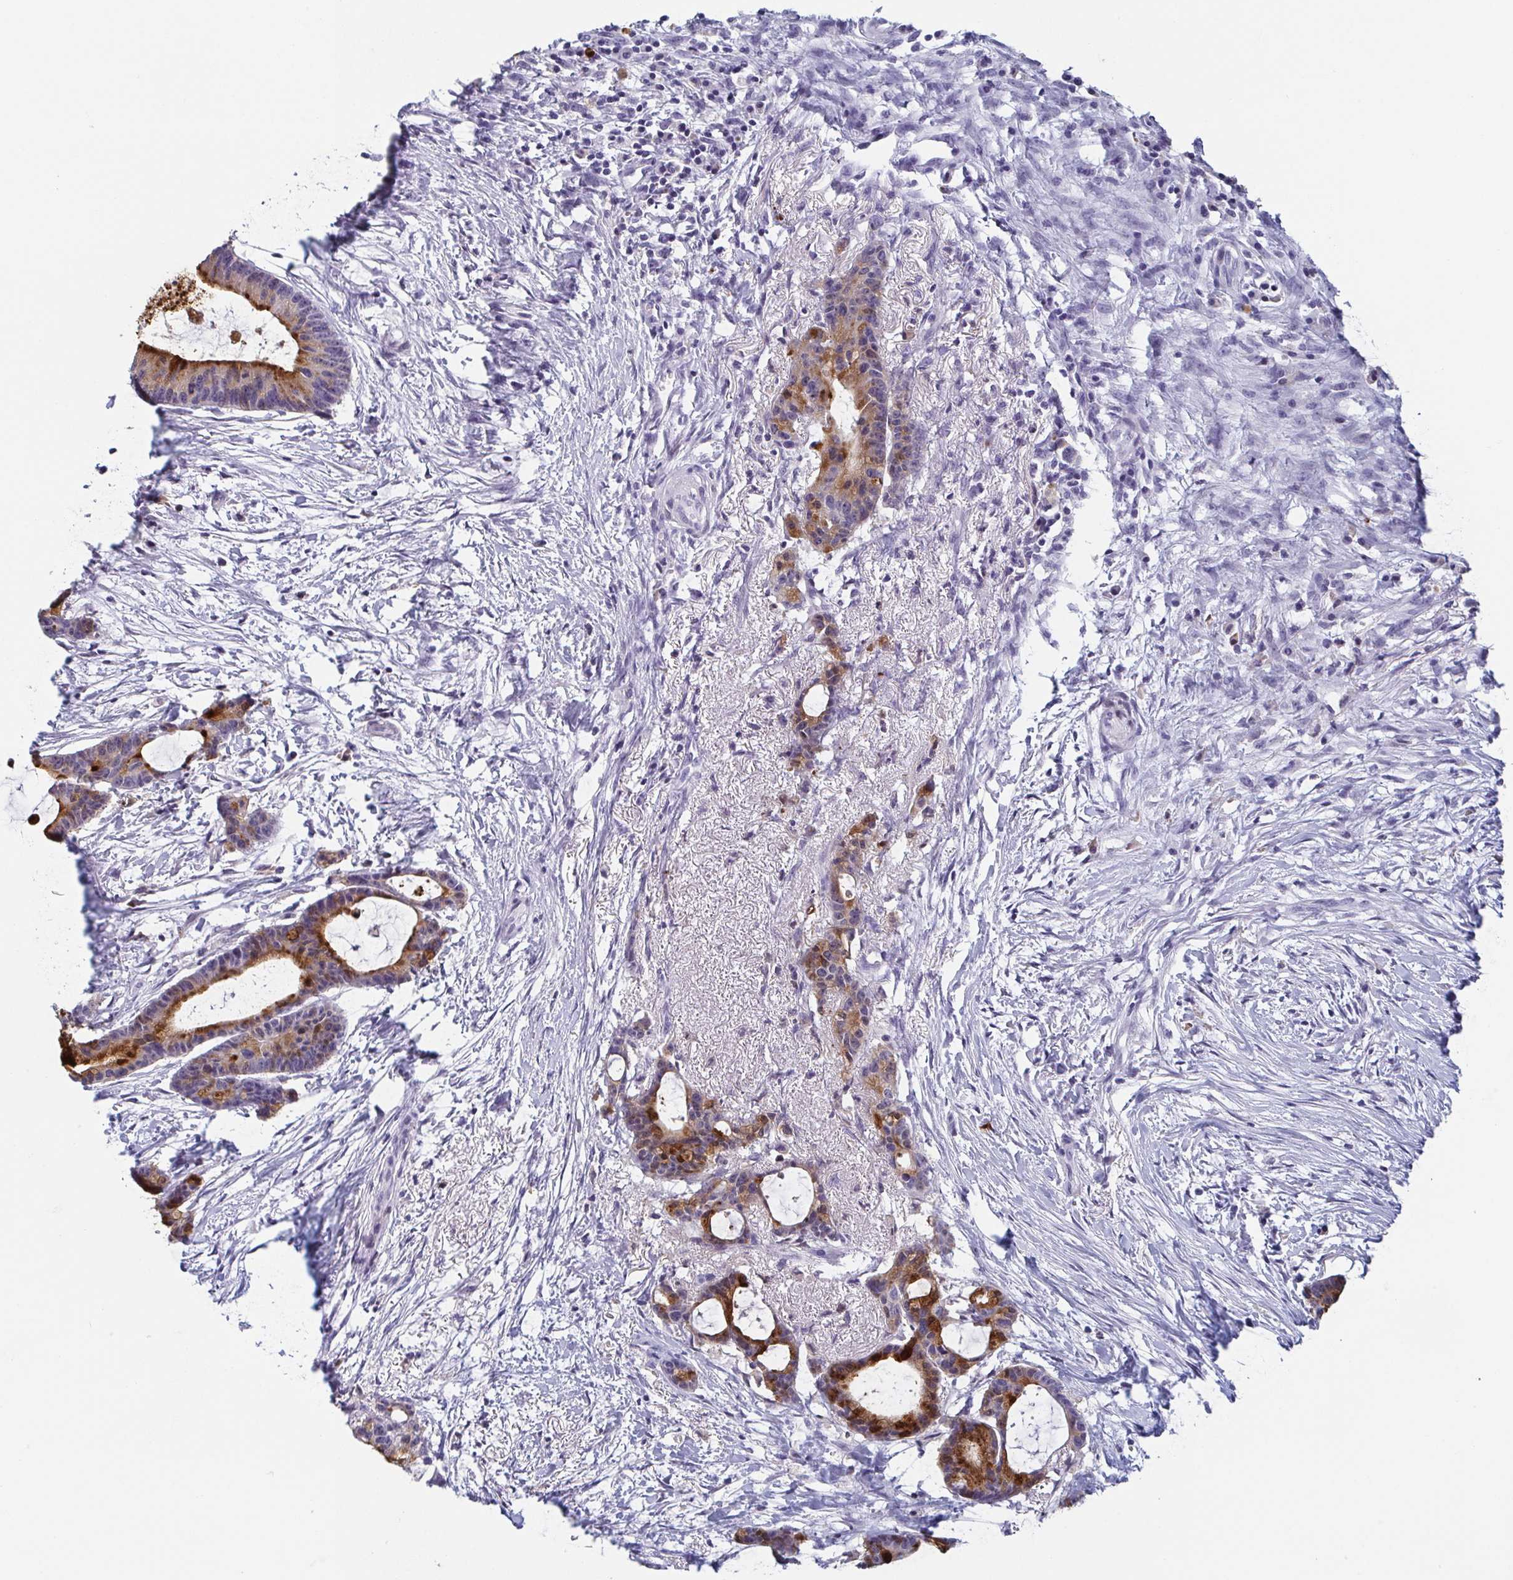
{"staining": {"intensity": "strong", "quantity": "25%-75%", "location": "cytoplasmic/membranous"}, "tissue": "colorectal cancer", "cell_type": "Tumor cells", "image_type": "cancer", "snomed": [{"axis": "morphology", "description": "Adenocarcinoma, NOS"}, {"axis": "topography", "description": "Colon"}], "caption": "Immunohistochemistry (IHC) of colorectal cancer (adenocarcinoma) demonstrates high levels of strong cytoplasmic/membranous staining in about 25%-75% of tumor cells.", "gene": "REG4", "patient": {"sex": "female", "age": 78}}